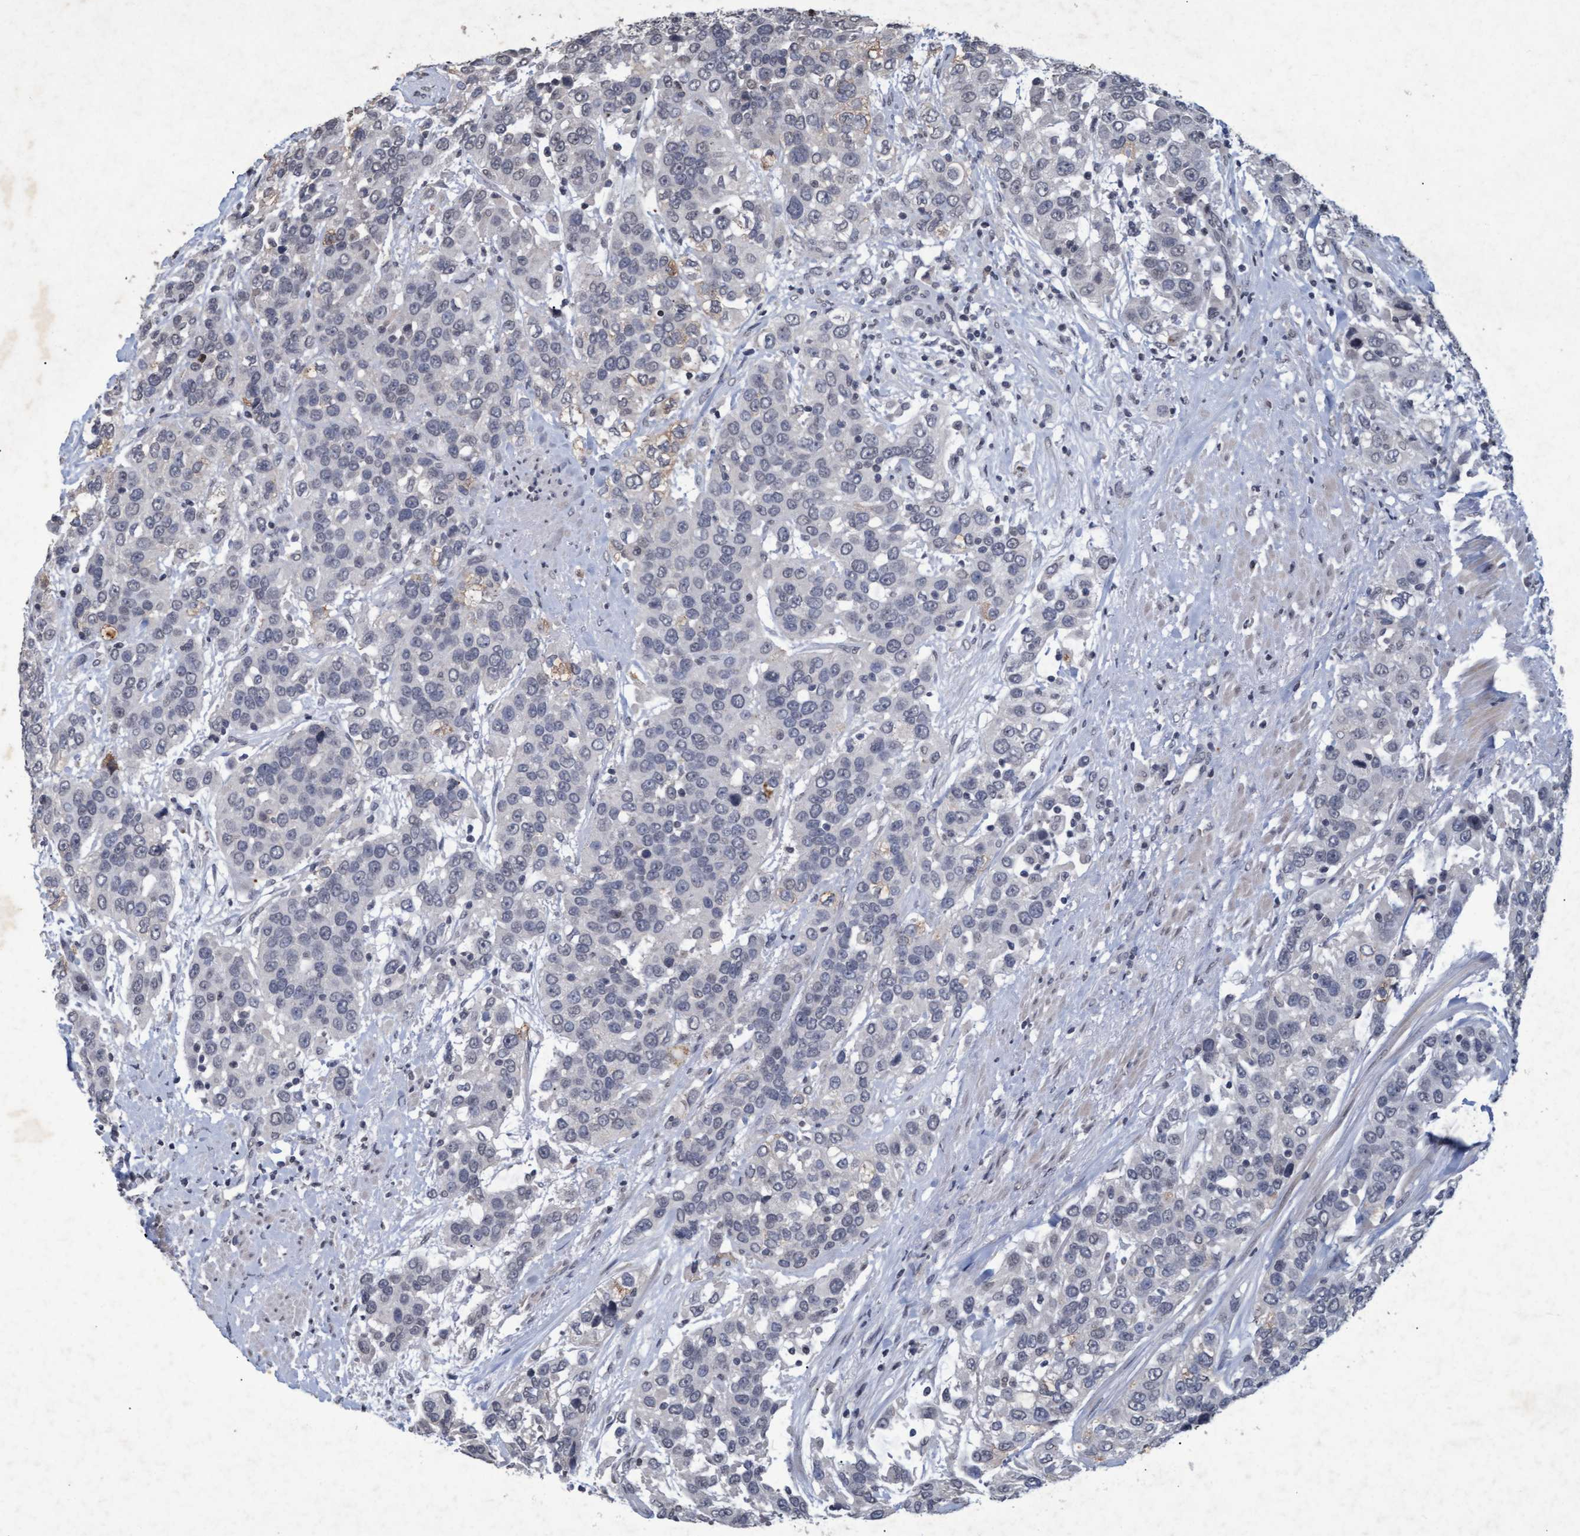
{"staining": {"intensity": "negative", "quantity": "none", "location": "none"}, "tissue": "urothelial cancer", "cell_type": "Tumor cells", "image_type": "cancer", "snomed": [{"axis": "morphology", "description": "Urothelial carcinoma, High grade"}, {"axis": "topography", "description": "Urinary bladder"}], "caption": "Immunohistochemical staining of human high-grade urothelial carcinoma shows no significant expression in tumor cells.", "gene": "GALC", "patient": {"sex": "female", "age": 80}}